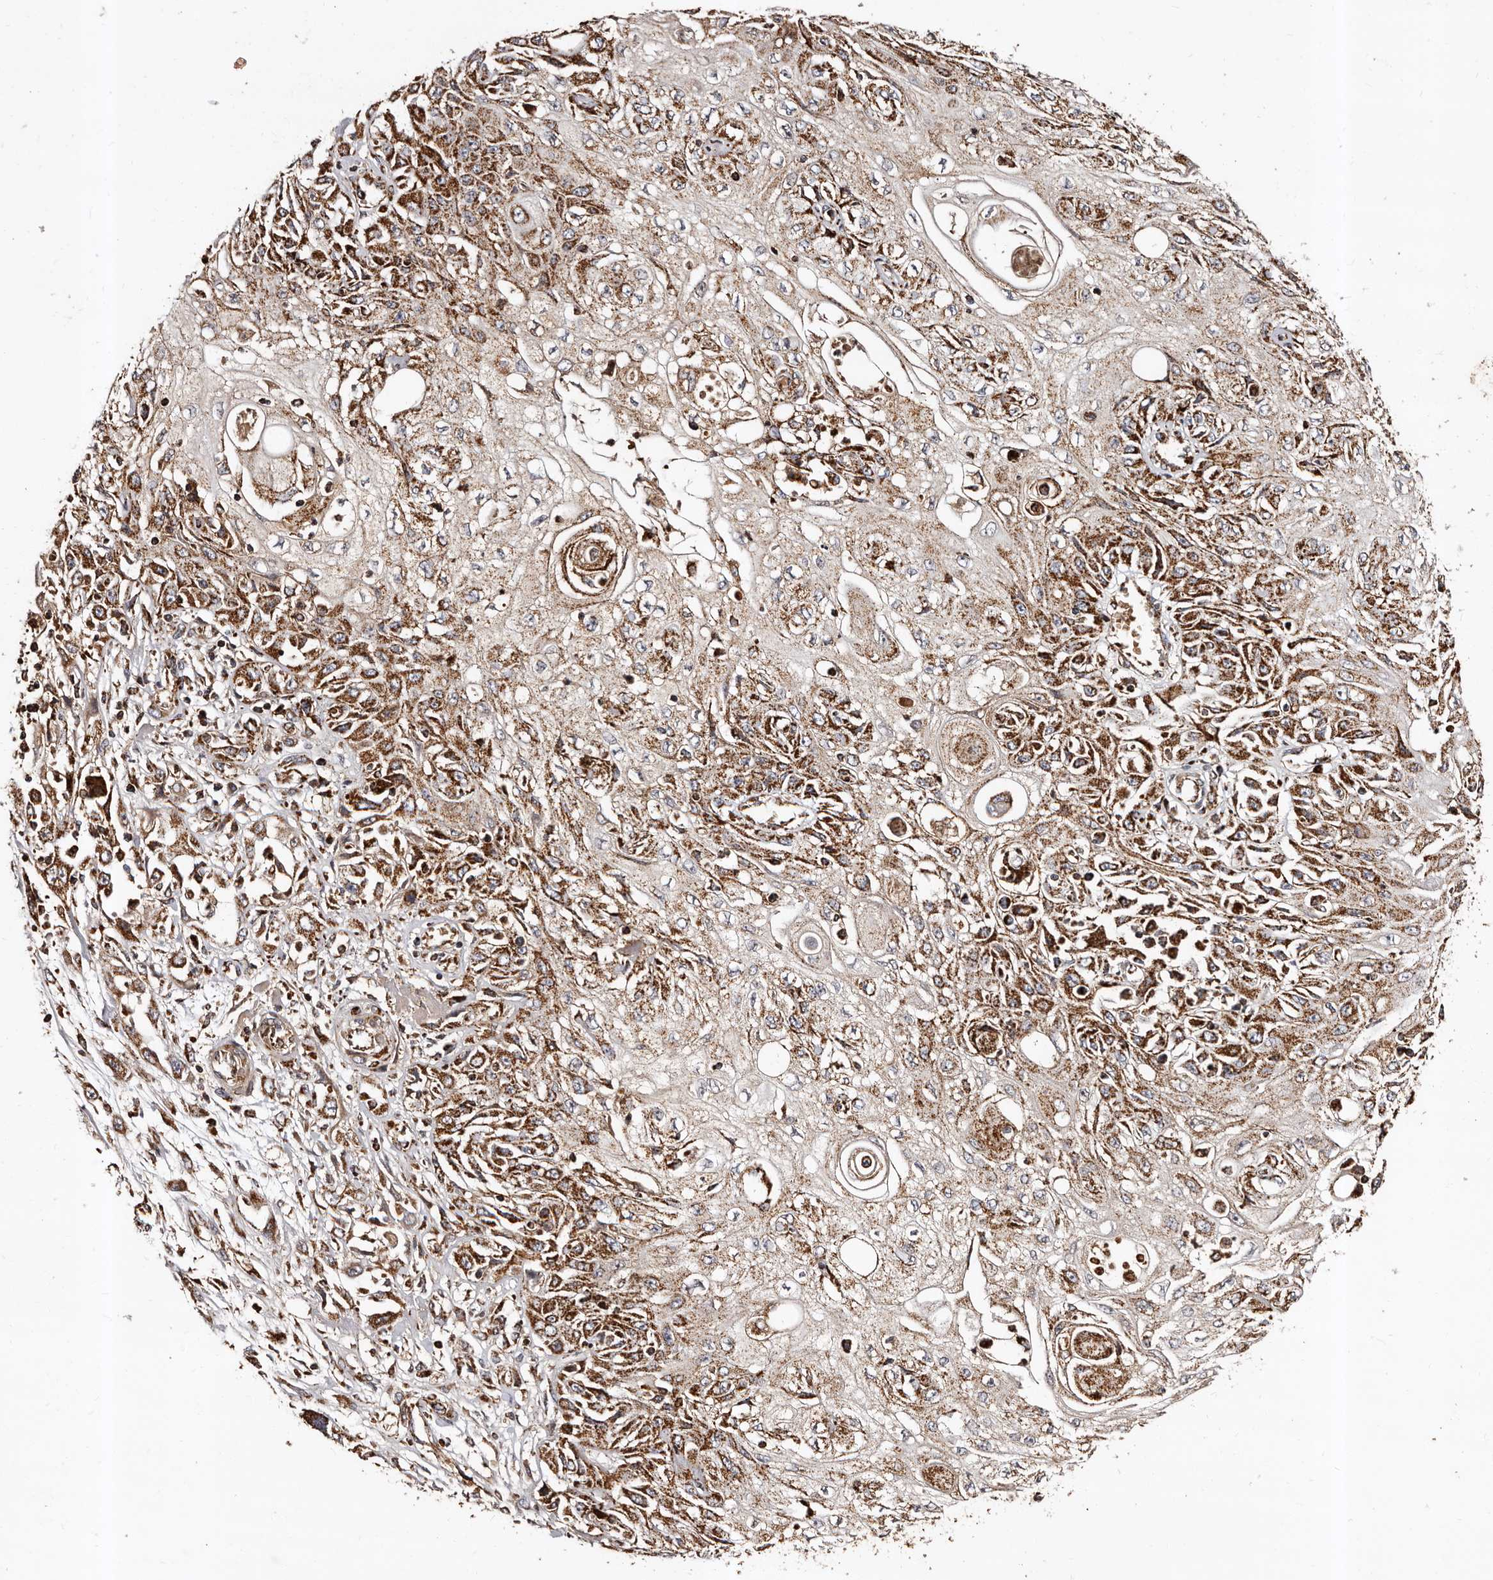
{"staining": {"intensity": "strong", "quantity": ">75%", "location": "cytoplasmic/membranous"}, "tissue": "skin cancer", "cell_type": "Tumor cells", "image_type": "cancer", "snomed": [{"axis": "morphology", "description": "Squamous cell carcinoma, NOS"}, {"axis": "morphology", "description": "Squamous cell carcinoma, metastatic, NOS"}, {"axis": "topography", "description": "Skin"}, {"axis": "topography", "description": "Lymph node"}], "caption": "There is high levels of strong cytoplasmic/membranous staining in tumor cells of skin squamous cell carcinoma, as demonstrated by immunohistochemical staining (brown color).", "gene": "BAX", "patient": {"sex": "male", "age": 75}}